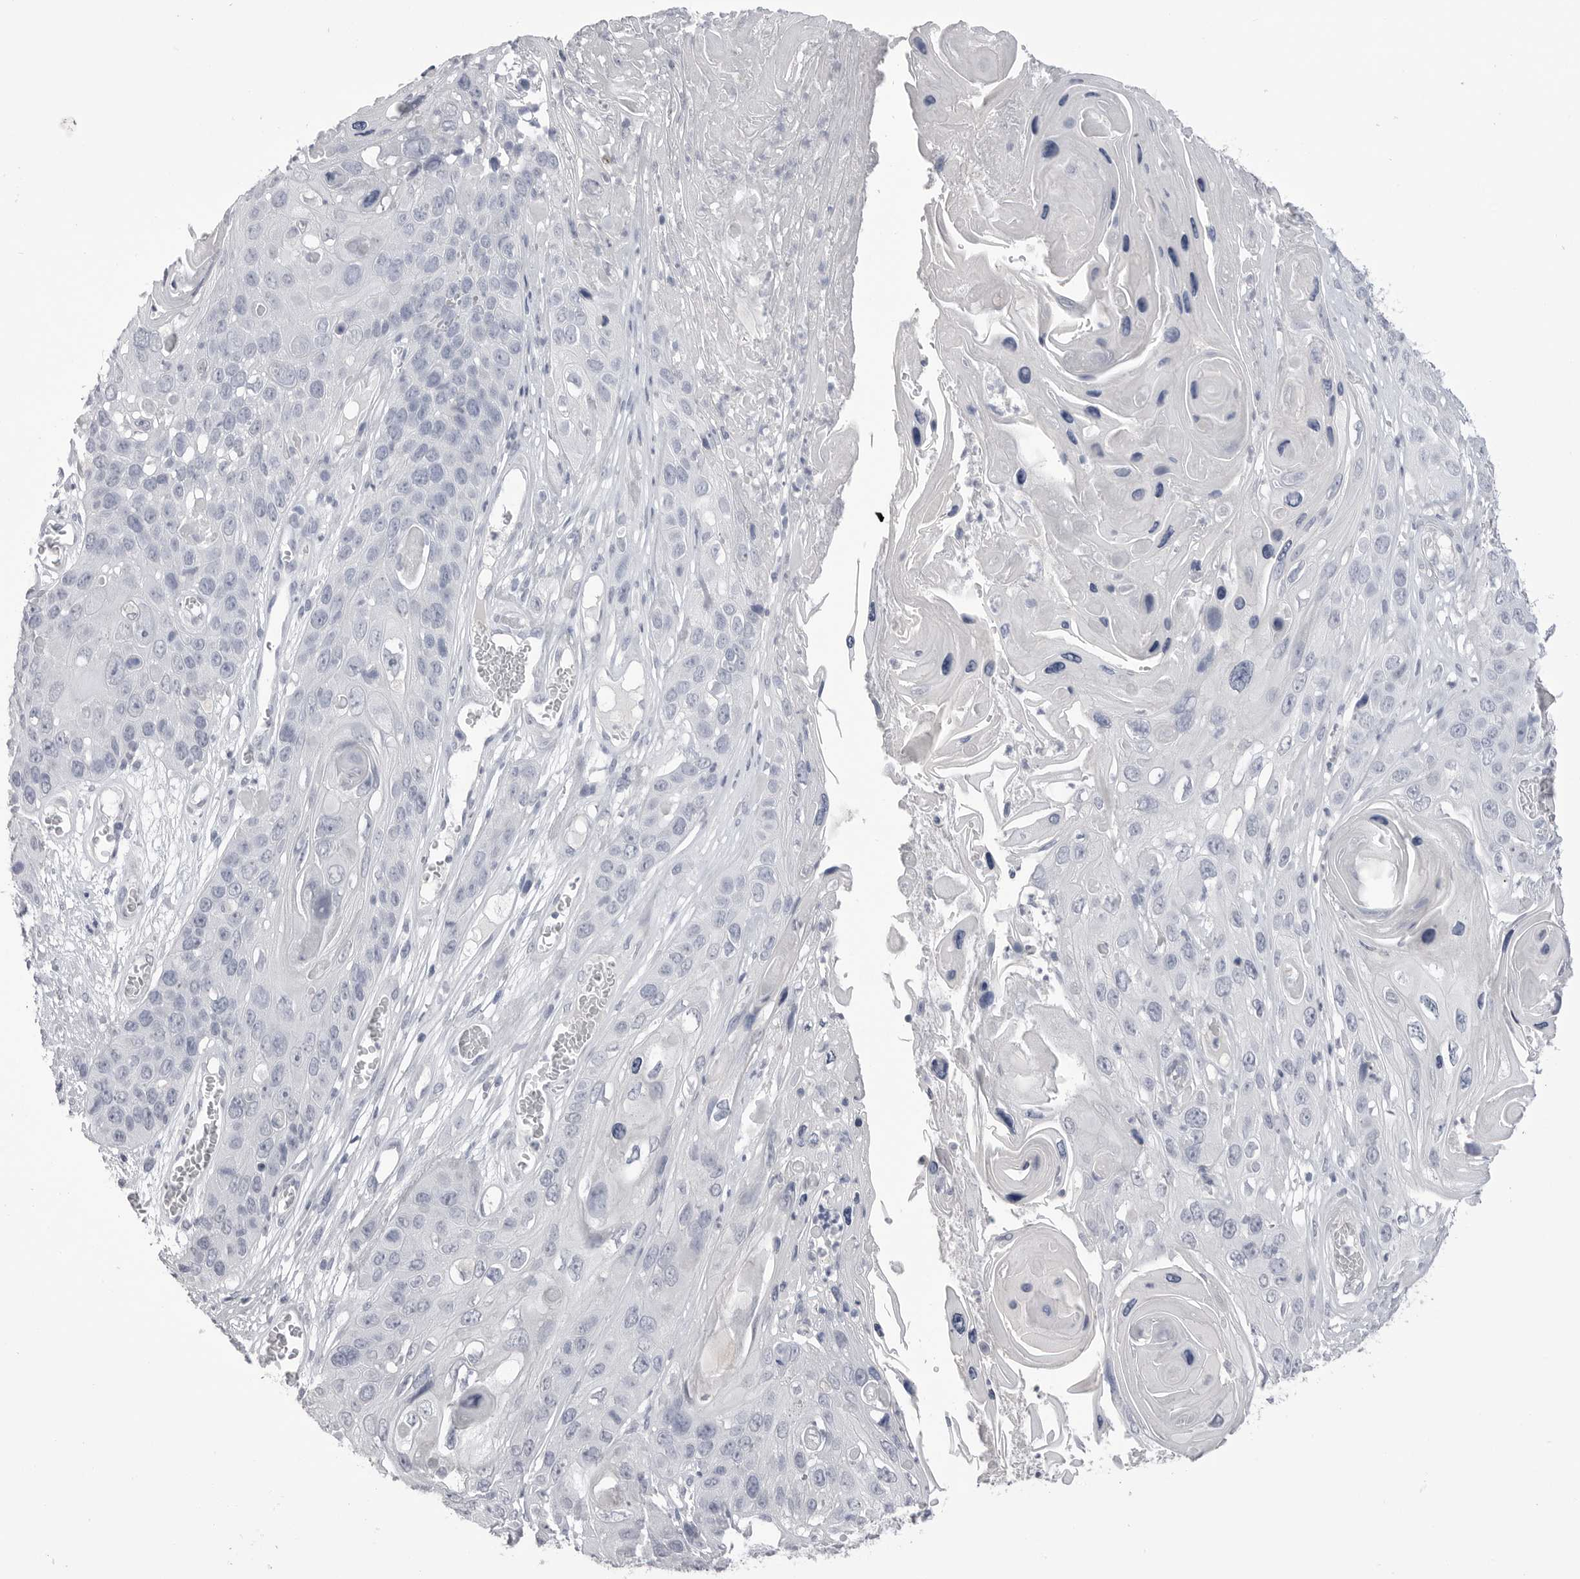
{"staining": {"intensity": "negative", "quantity": "none", "location": "none"}, "tissue": "skin cancer", "cell_type": "Tumor cells", "image_type": "cancer", "snomed": [{"axis": "morphology", "description": "Squamous cell carcinoma, NOS"}, {"axis": "topography", "description": "Skin"}], "caption": "A micrograph of human skin squamous cell carcinoma is negative for staining in tumor cells. (DAB immunohistochemistry (IHC) with hematoxylin counter stain).", "gene": "CPB1", "patient": {"sex": "male", "age": 55}}